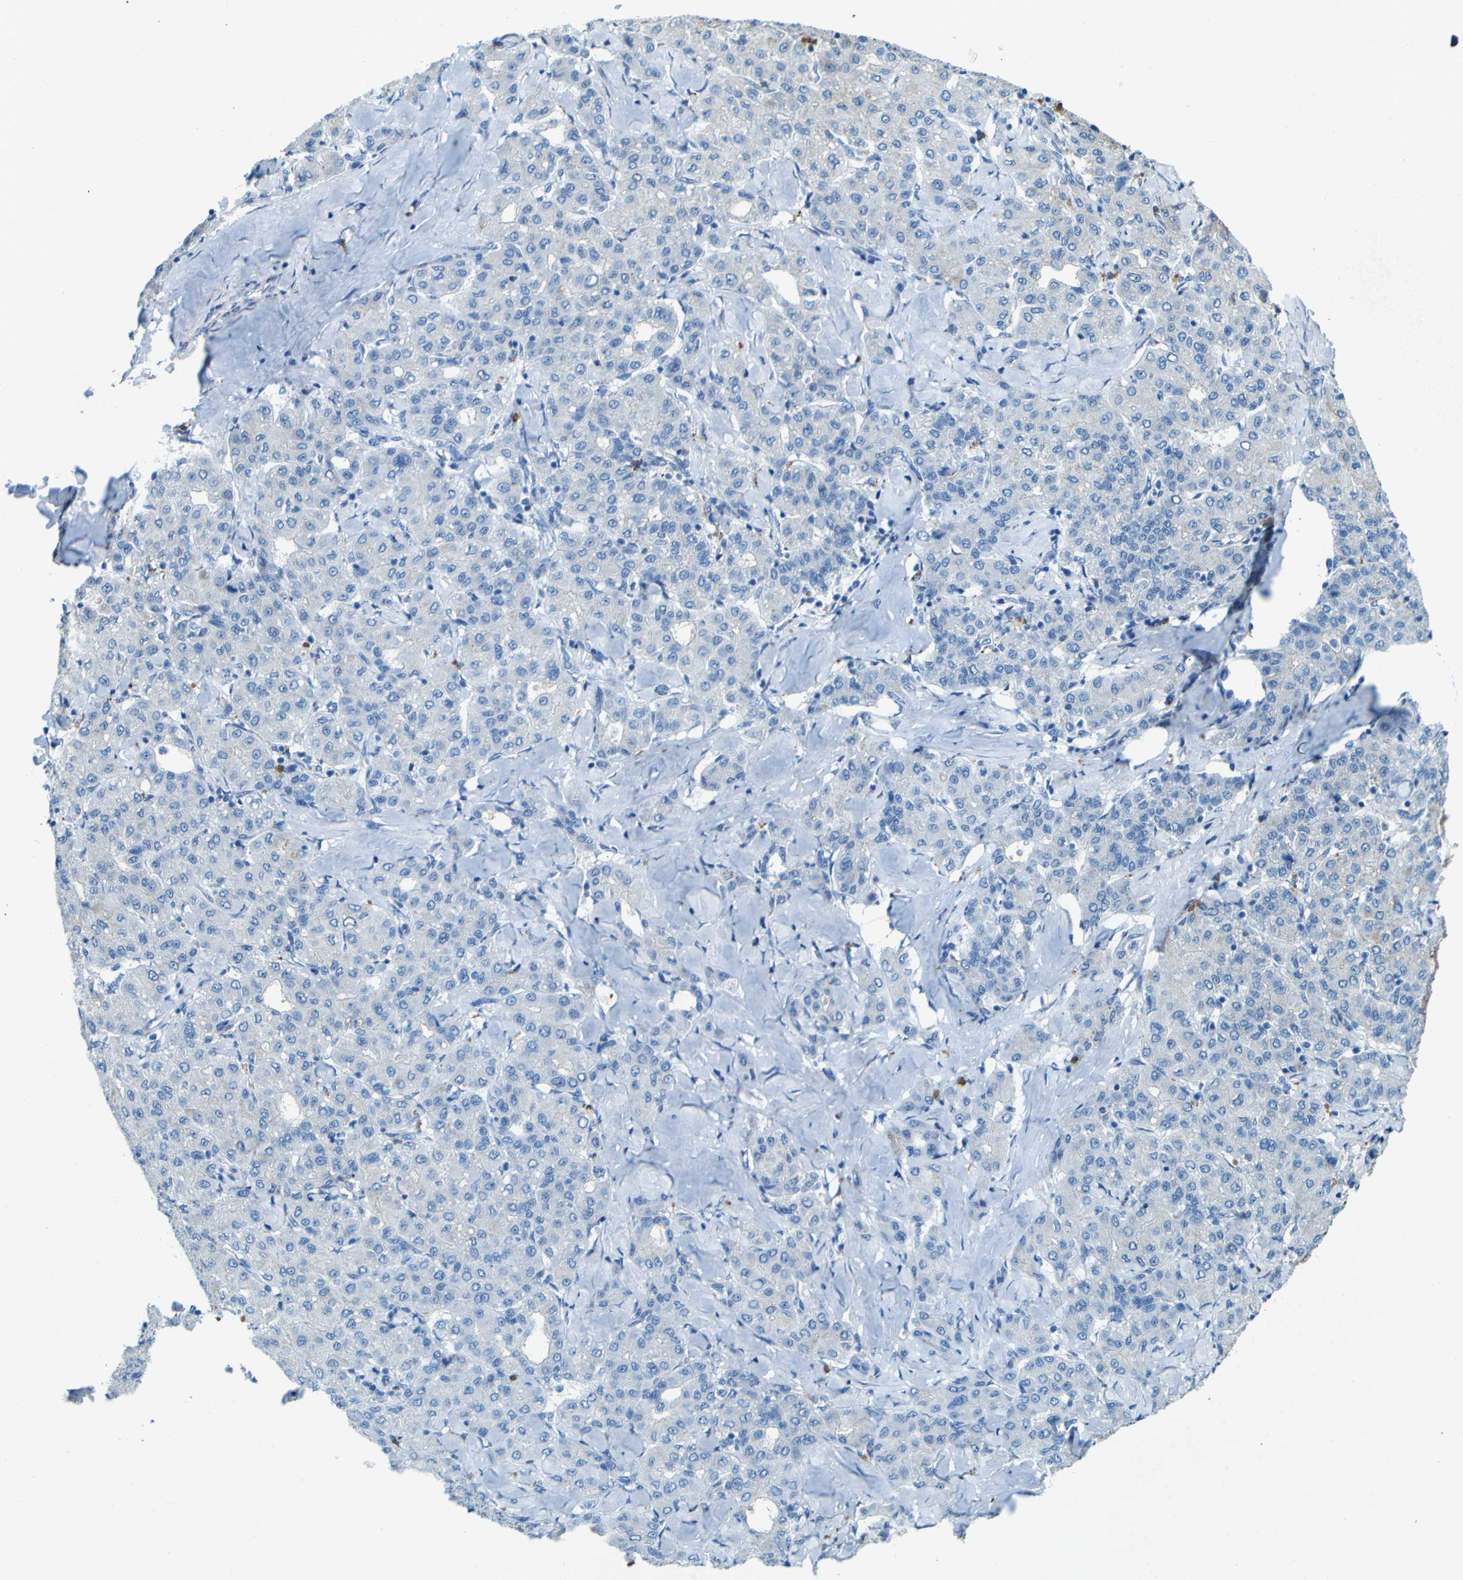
{"staining": {"intensity": "negative", "quantity": "none", "location": "none"}, "tissue": "liver cancer", "cell_type": "Tumor cells", "image_type": "cancer", "snomed": [{"axis": "morphology", "description": "Carcinoma, Hepatocellular, NOS"}, {"axis": "topography", "description": "Liver"}], "caption": "A micrograph of liver cancer (hepatocellular carcinoma) stained for a protein shows no brown staining in tumor cells.", "gene": "PDE9A", "patient": {"sex": "male", "age": 65}}